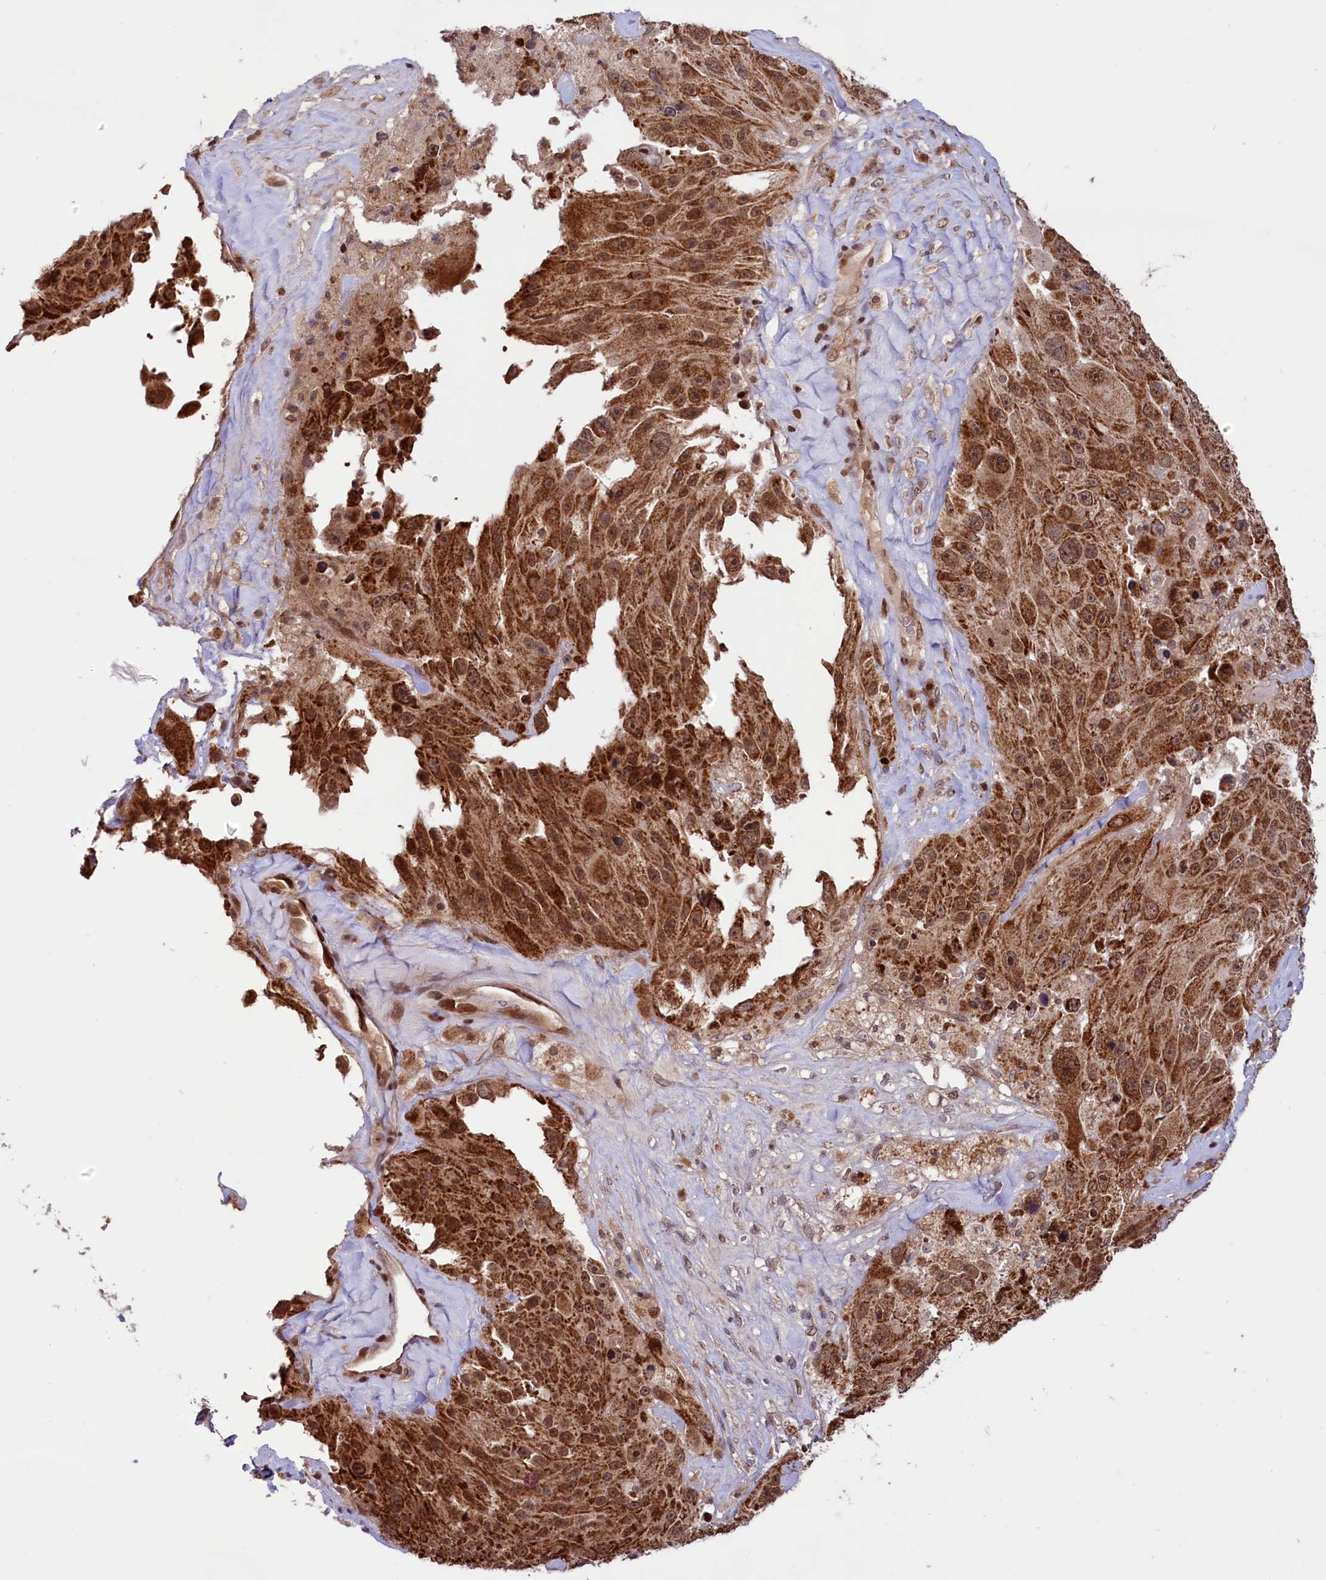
{"staining": {"intensity": "strong", "quantity": ">75%", "location": "cytoplasmic/membranous,nuclear"}, "tissue": "melanoma", "cell_type": "Tumor cells", "image_type": "cancer", "snomed": [{"axis": "morphology", "description": "Malignant melanoma, Metastatic site"}, {"axis": "topography", "description": "Lymph node"}], "caption": "High-power microscopy captured an immunohistochemistry (IHC) histopathology image of melanoma, revealing strong cytoplasmic/membranous and nuclear expression in approximately >75% of tumor cells.", "gene": "PHC3", "patient": {"sex": "male", "age": 62}}